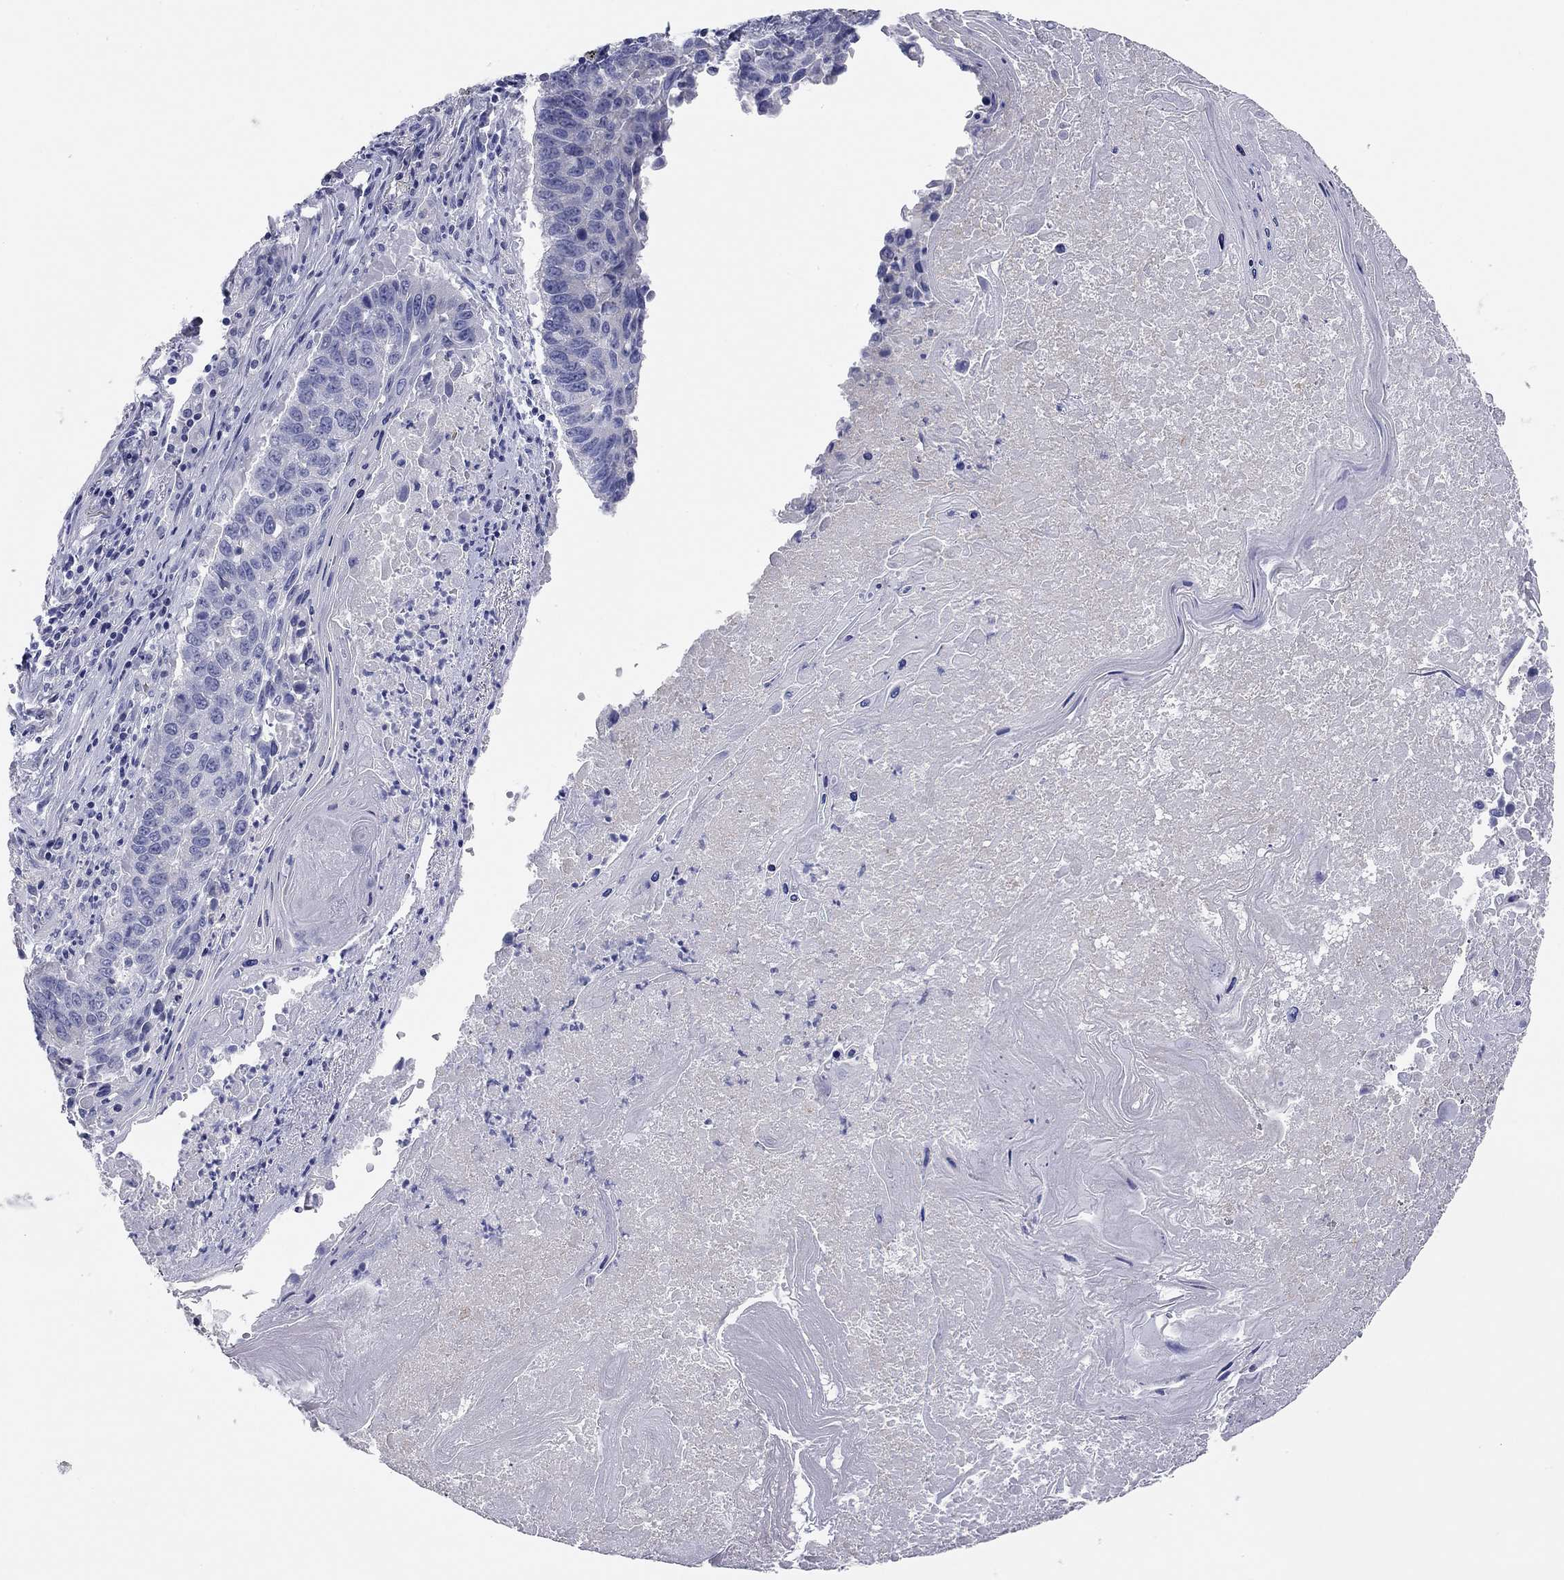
{"staining": {"intensity": "negative", "quantity": "none", "location": "none"}, "tissue": "lung cancer", "cell_type": "Tumor cells", "image_type": "cancer", "snomed": [{"axis": "morphology", "description": "Squamous cell carcinoma, NOS"}, {"axis": "topography", "description": "Lung"}], "caption": "Lung squamous cell carcinoma was stained to show a protein in brown. There is no significant staining in tumor cells.", "gene": "TMEM221", "patient": {"sex": "male", "age": 73}}